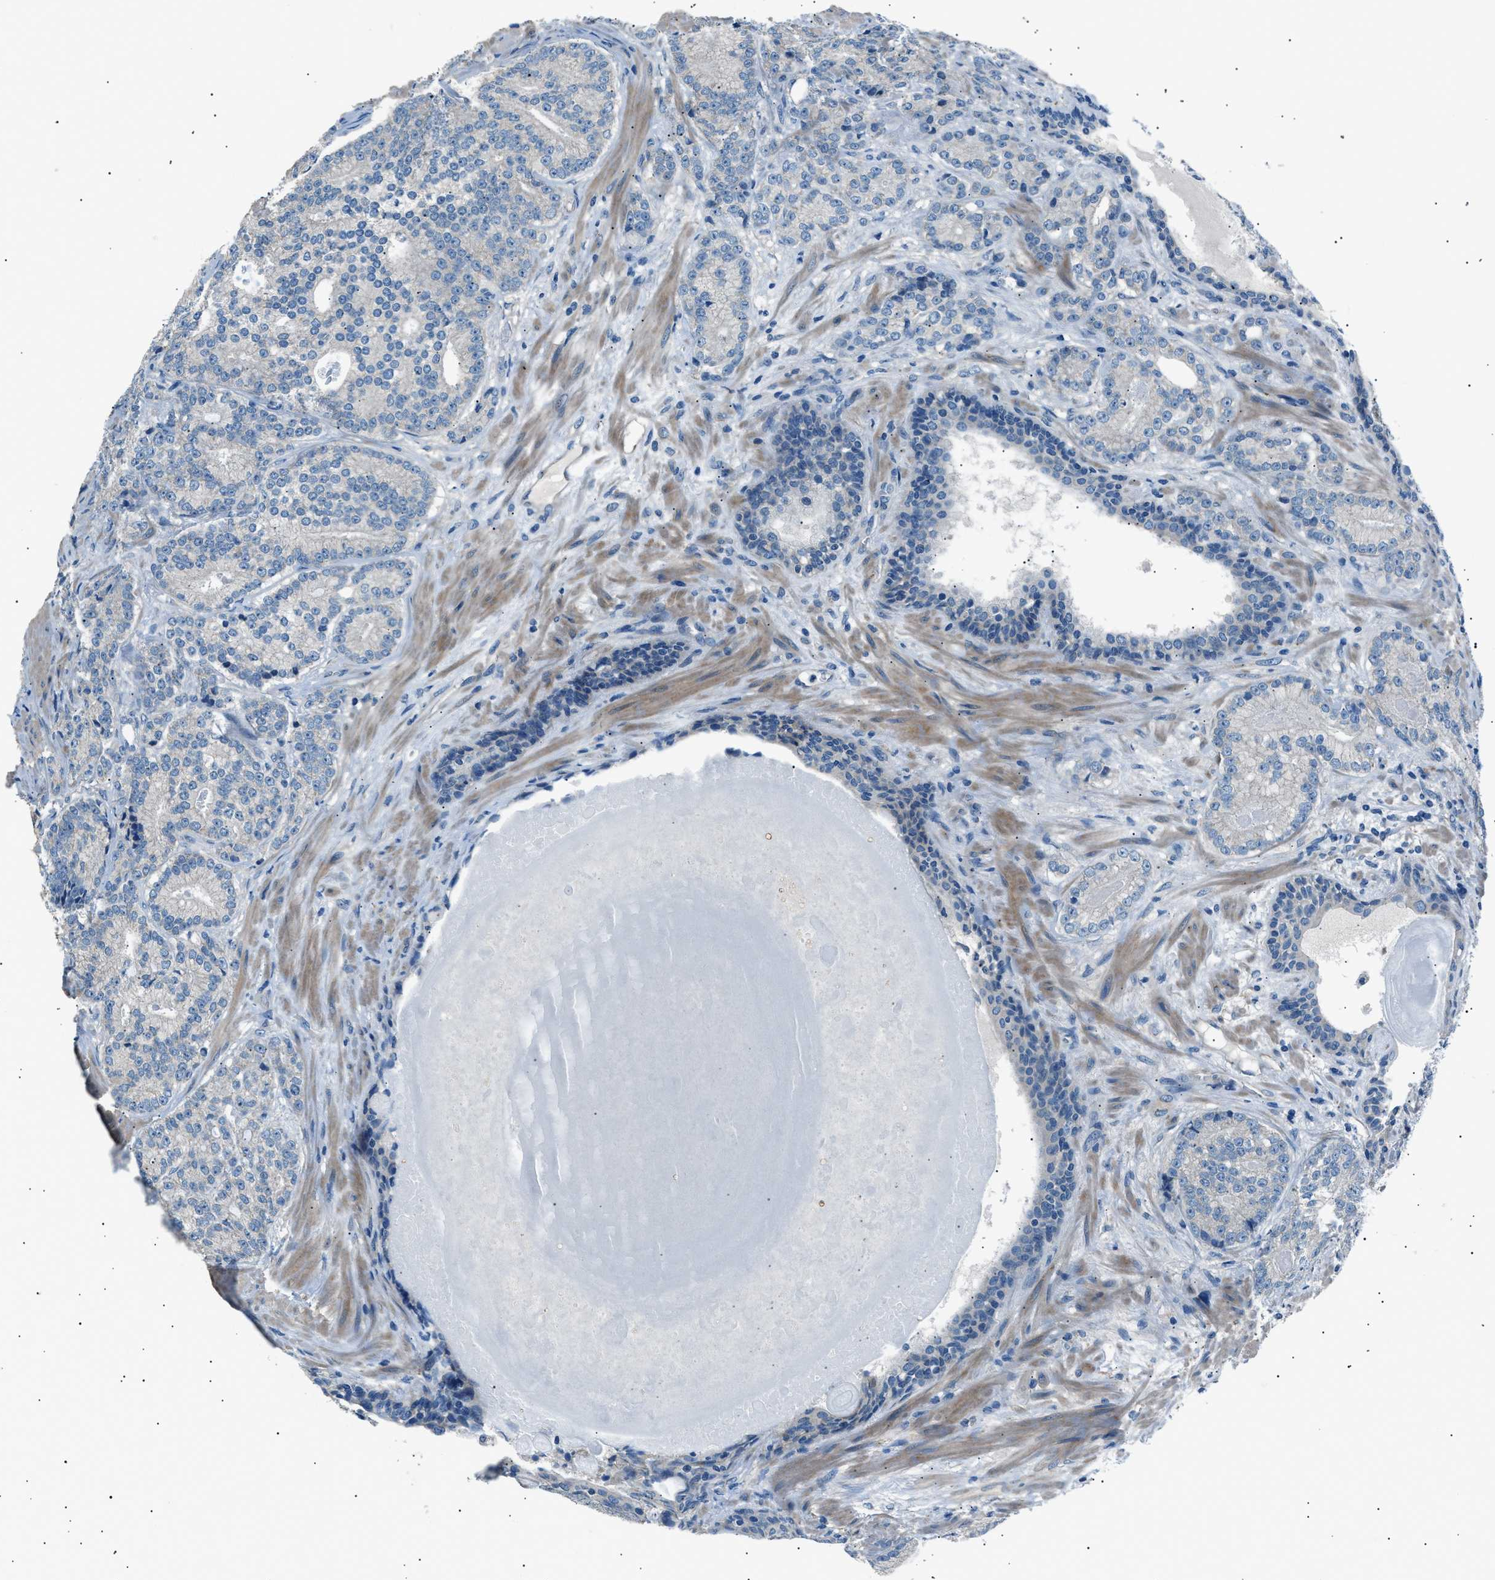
{"staining": {"intensity": "negative", "quantity": "none", "location": "none"}, "tissue": "prostate cancer", "cell_type": "Tumor cells", "image_type": "cancer", "snomed": [{"axis": "morphology", "description": "Adenocarcinoma, High grade"}, {"axis": "topography", "description": "Prostate"}], "caption": "Tumor cells show no significant protein expression in prostate adenocarcinoma (high-grade).", "gene": "LRRC37B", "patient": {"sex": "male", "age": 61}}